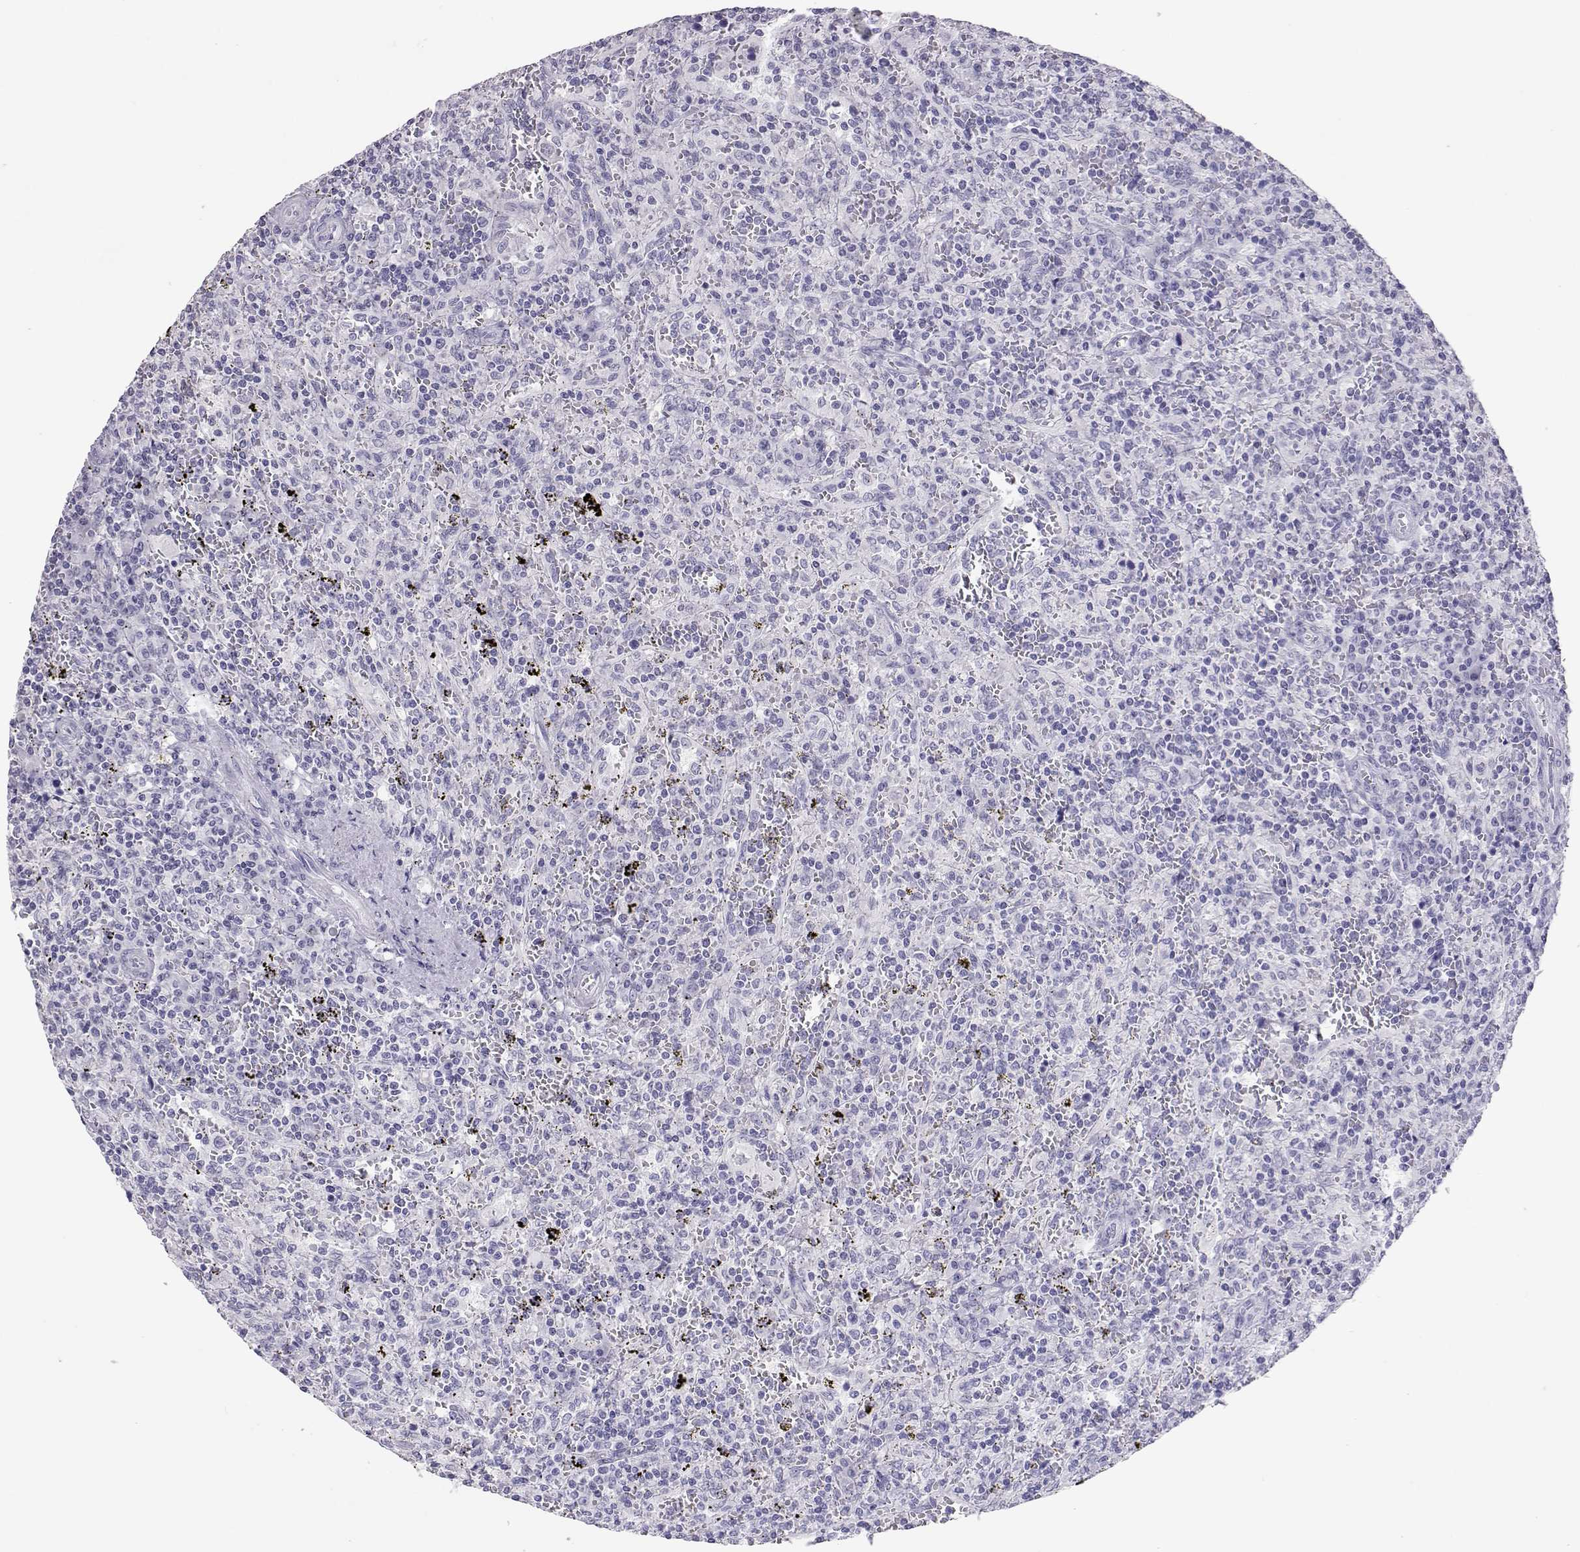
{"staining": {"intensity": "negative", "quantity": "none", "location": "none"}, "tissue": "lymphoma", "cell_type": "Tumor cells", "image_type": "cancer", "snomed": [{"axis": "morphology", "description": "Malignant lymphoma, non-Hodgkin's type, Low grade"}, {"axis": "topography", "description": "Spleen"}], "caption": "A high-resolution micrograph shows IHC staining of lymphoma, which displays no significant positivity in tumor cells.", "gene": "PMCH", "patient": {"sex": "male", "age": 62}}